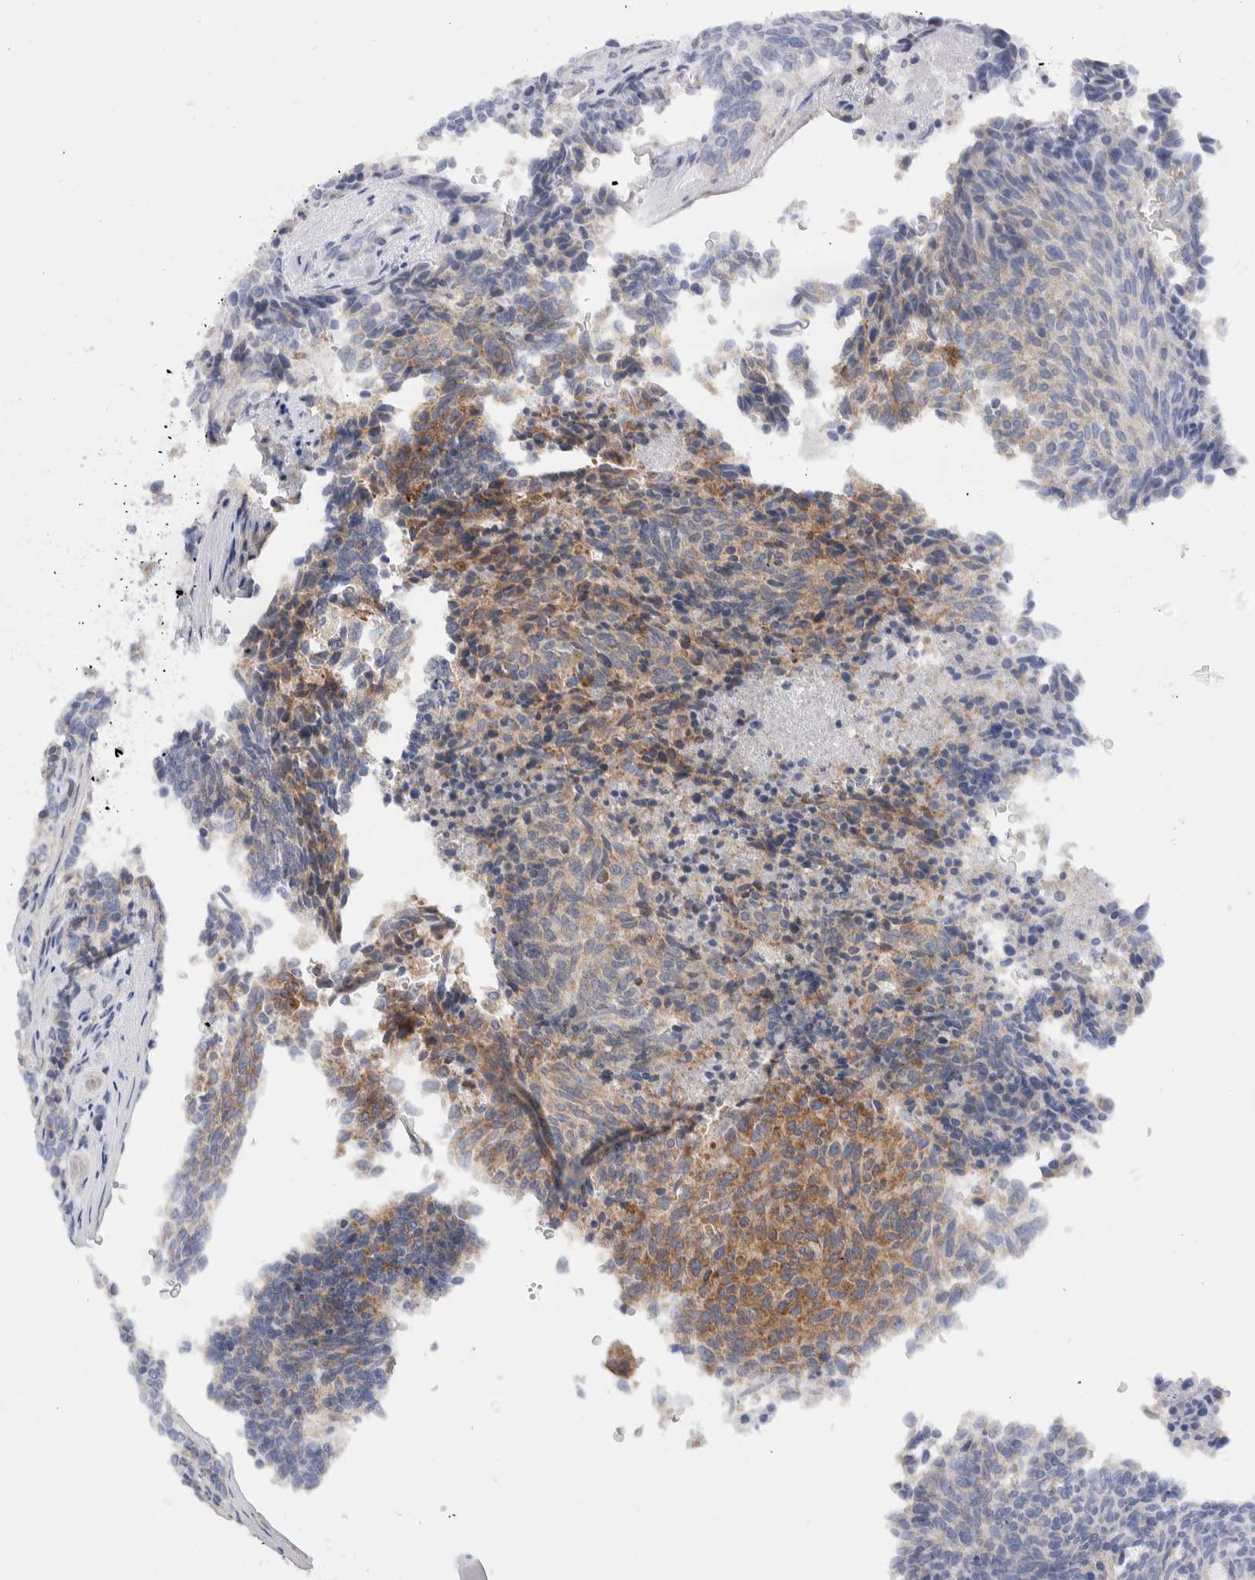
{"staining": {"intensity": "moderate", "quantity": "<25%", "location": "cytoplasmic/membranous"}, "tissue": "carcinoid", "cell_type": "Tumor cells", "image_type": "cancer", "snomed": [{"axis": "morphology", "description": "Carcinoid, malignant, NOS"}, {"axis": "topography", "description": "Pancreas"}], "caption": "This photomicrograph exhibits carcinoid stained with immunohistochemistry to label a protein in brown. The cytoplasmic/membranous of tumor cells show moderate positivity for the protein. Nuclei are counter-stained blue.", "gene": "RACK1", "patient": {"sex": "female", "age": 54}}